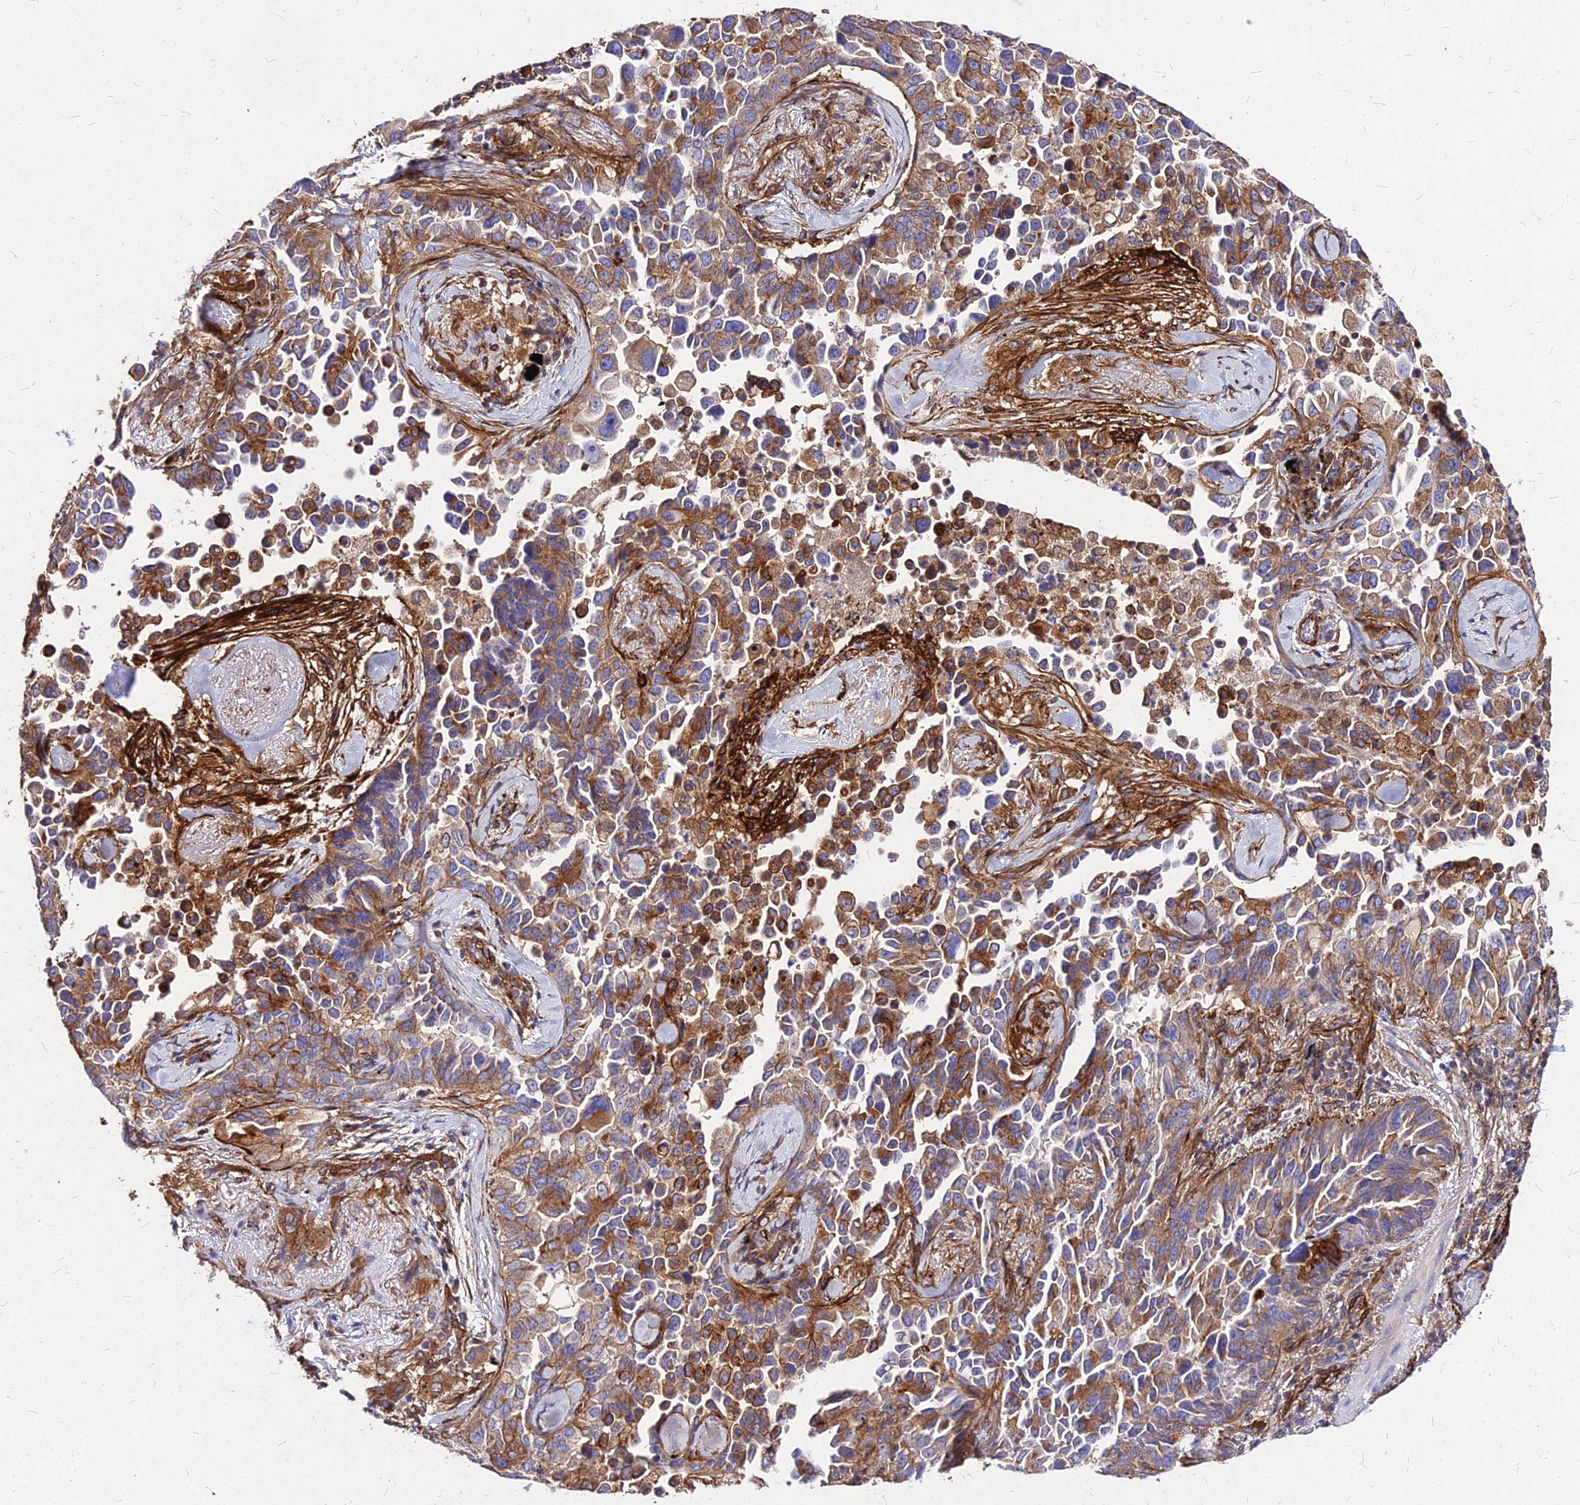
{"staining": {"intensity": "moderate", "quantity": ">75%", "location": "cytoplasmic/membranous"}, "tissue": "lung cancer", "cell_type": "Tumor cells", "image_type": "cancer", "snomed": [{"axis": "morphology", "description": "Adenocarcinoma, NOS"}, {"axis": "topography", "description": "Lung"}], "caption": "DAB immunohistochemical staining of human adenocarcinoma (lung) shows moderate cytoplasmic/membranous protein positivity in about >75% of tumor cells. The staining was performed using DAB to visualize the protein expression in brown, while the nuclei were stained in blue with hematoxylin (Magnification: 20x).", "gene": "EFCC1", "patient": {"sex": "female", "age": 67}}